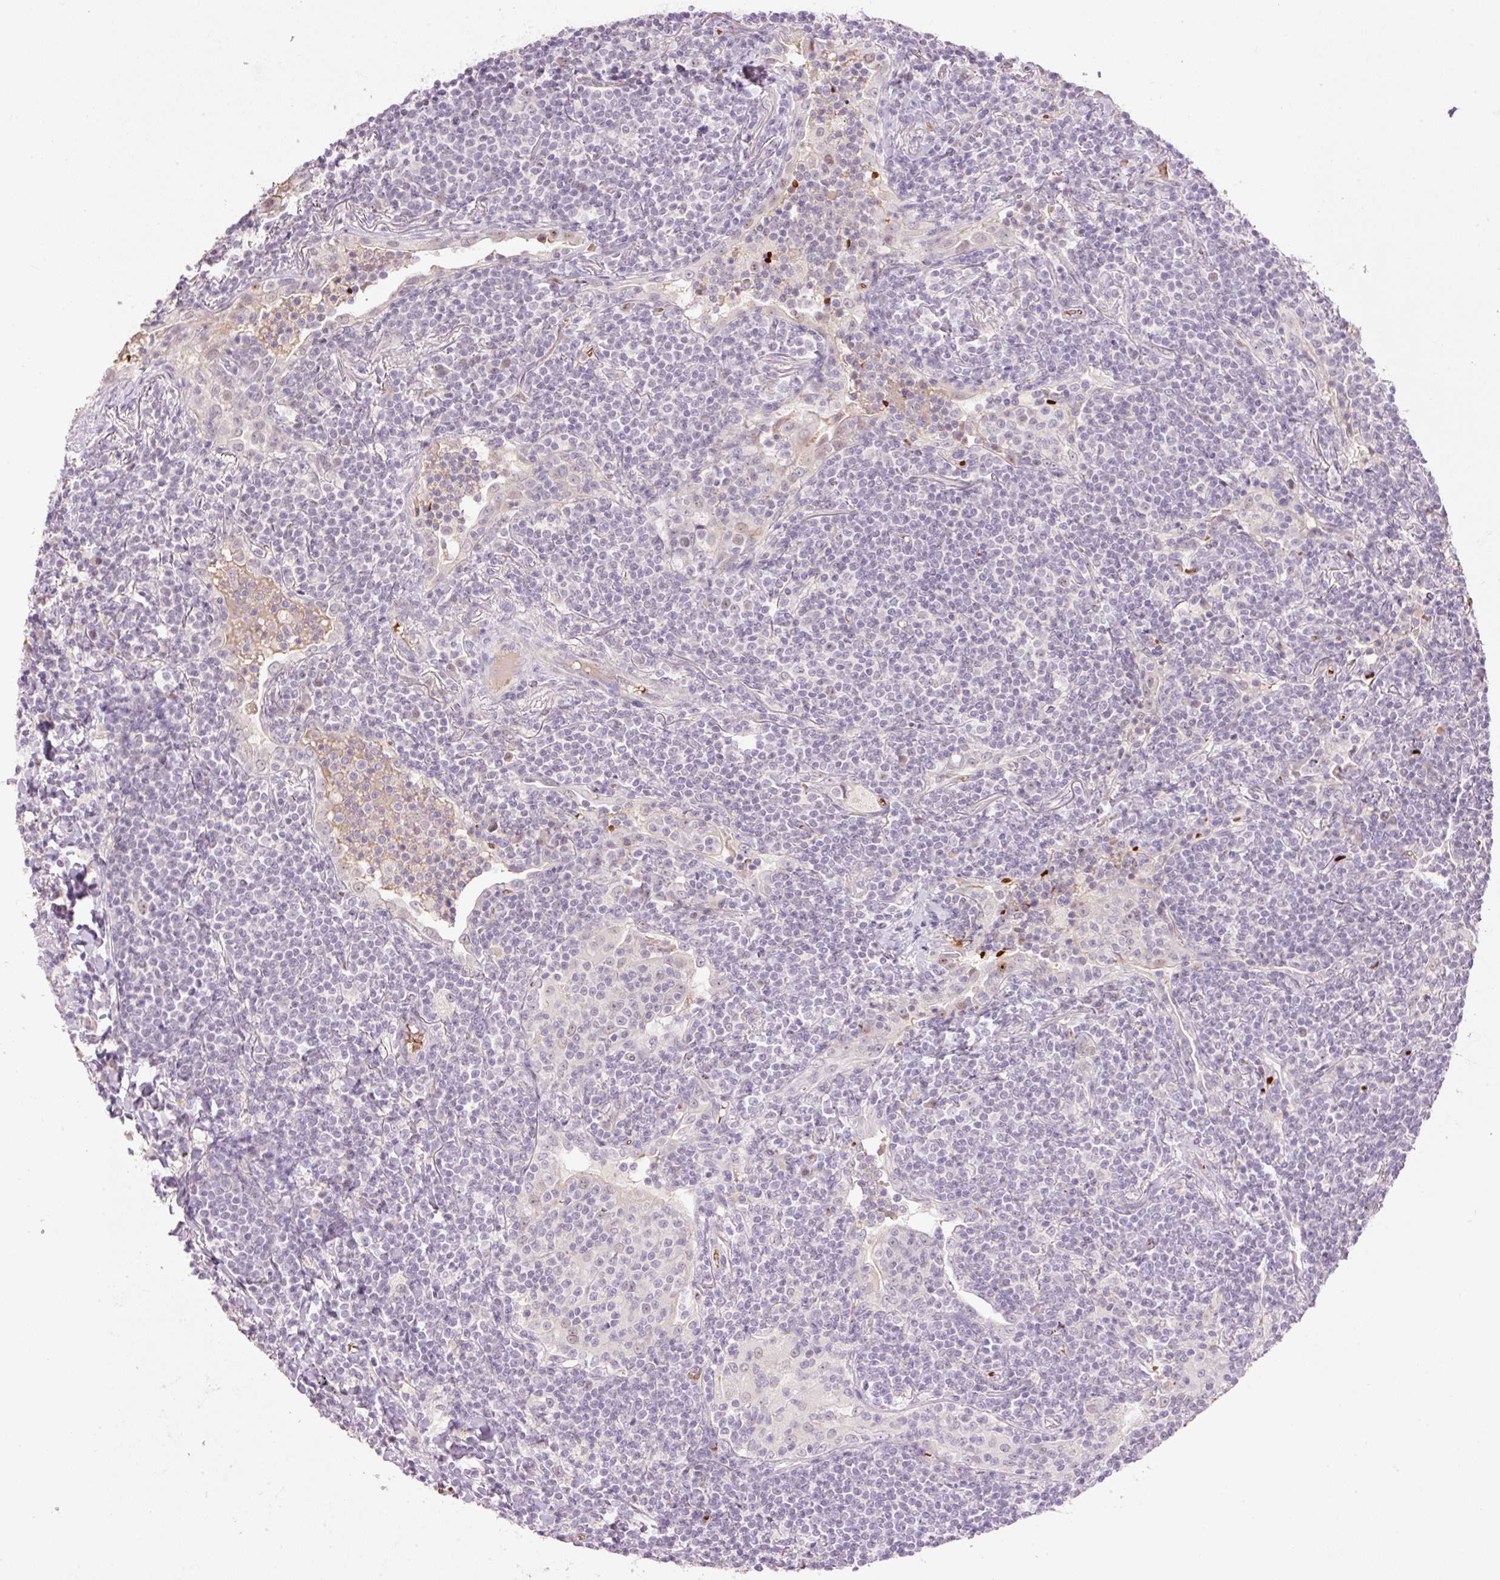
{"staining": {"intensity": "negative", "quantity": "none", "location": "none"}, "tissue": "lymphoma", "cell_type": "Tumor cells", "image_type": "cancer", "snomed": [{"axis": "morphology", "description": "Malignant lymphoma, non-Hodgkin's type, Low grade"}, {"axis": "topography", "description": "Lung"}], "caption": "Immunohistochemical staining of human malignant lymphoma, non-Hodgkin's type (low-grade) reveals no significant positivity in tumor cells.", "gene": "LY6G6D", "patient": {"sex": "female", "age": 71}}